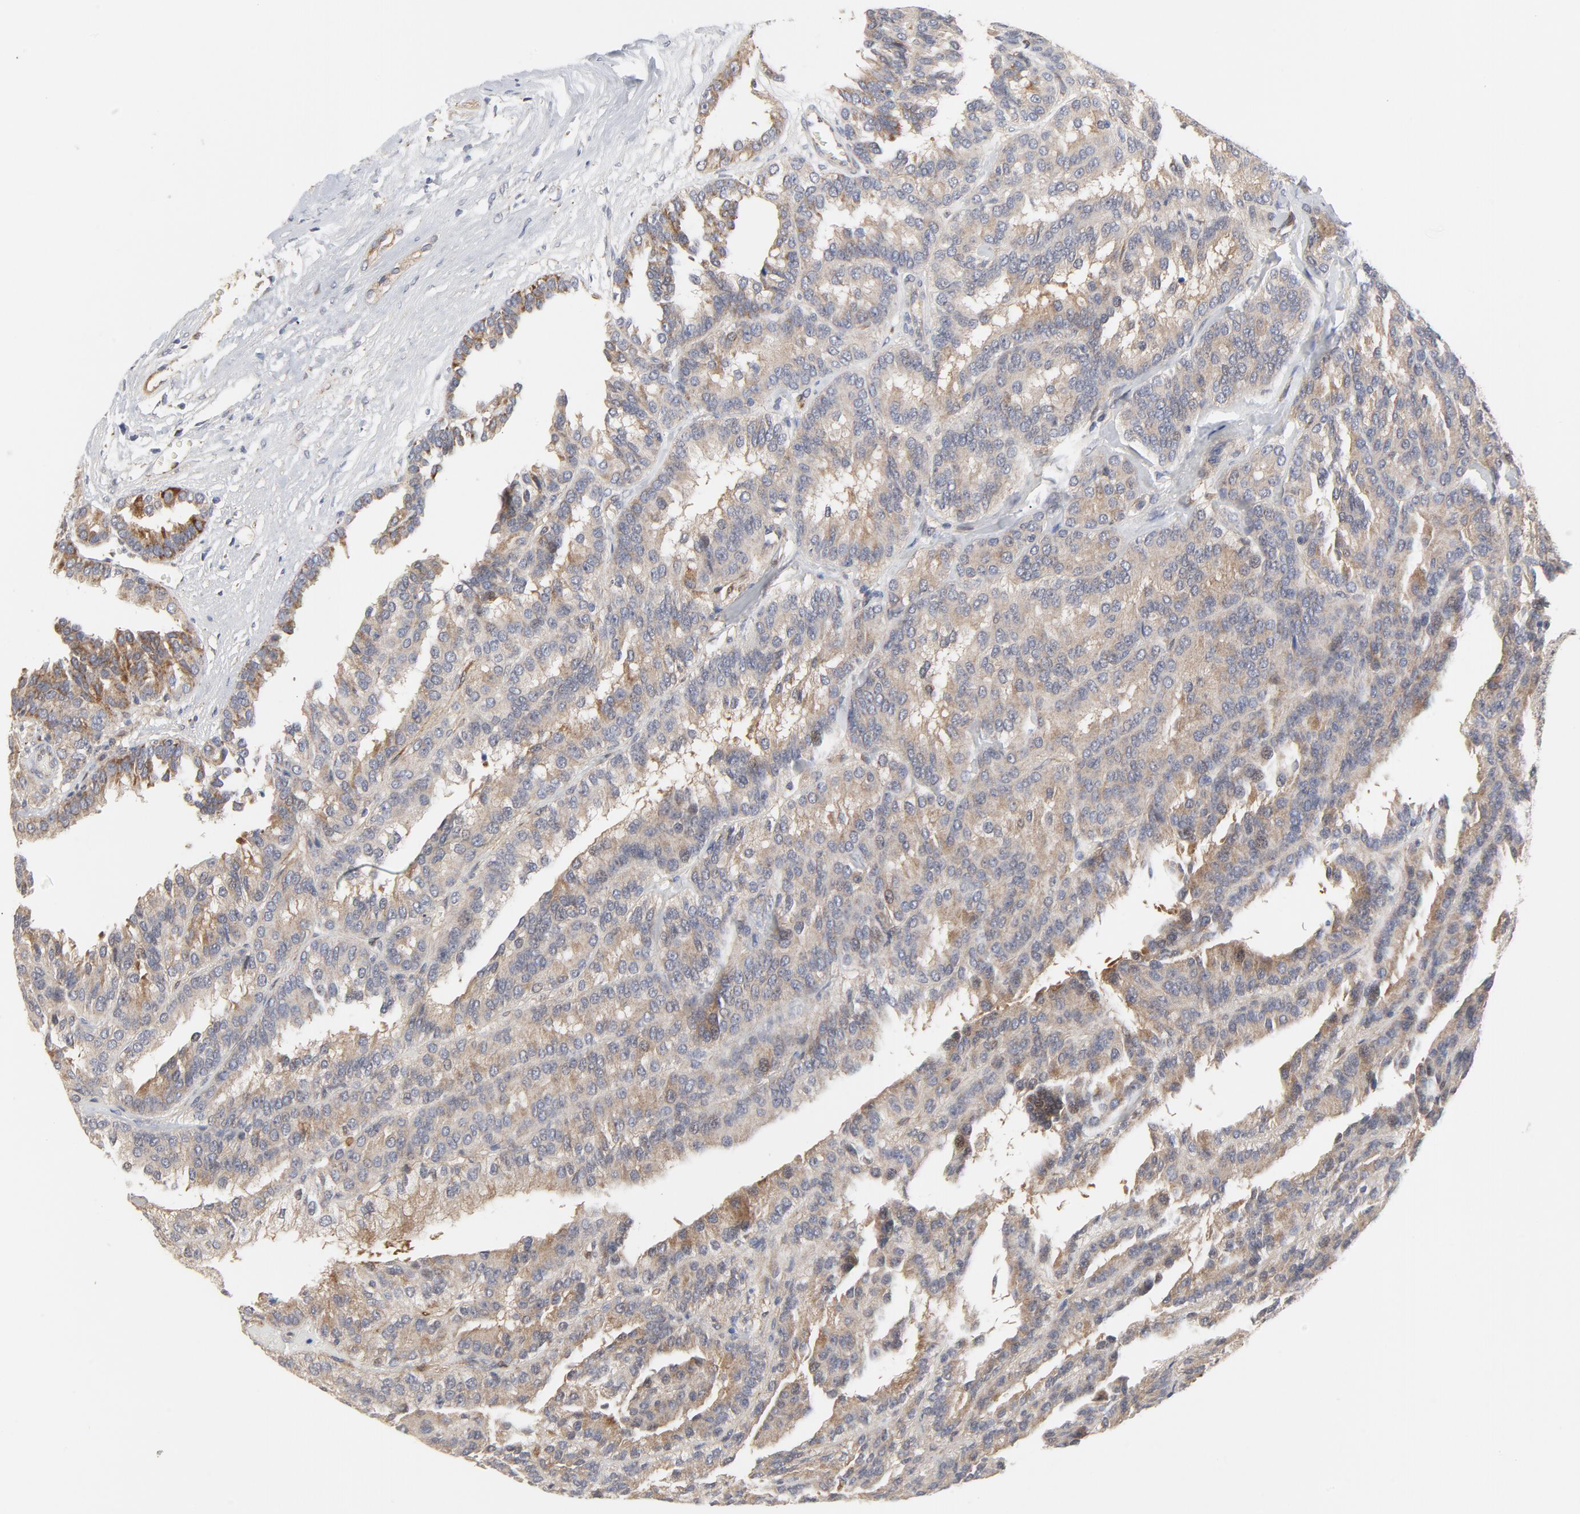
{"staining": {"intensity": "moderate", "quantity": ">75%", "location": "cytoplasmic/membranous"}, "tissue": "renal cancer", "cell_type": "Tumor cells", "image_type": "cancer", "snomed": [{"axis": "morphology", "description": "Adenocarcinoma, NOS"}, {"axis": "topography", "description": "Kidney"}], "caption": "IHC histopathology image of human renal cancer stained for a protein (brown), which exhibits medium levels of moderate cytoplasmic/membranous expression in approximately >75% of tumor cells.", "gene": "RAPGEF4", "patient": {"sex": "male", "age": 46}}